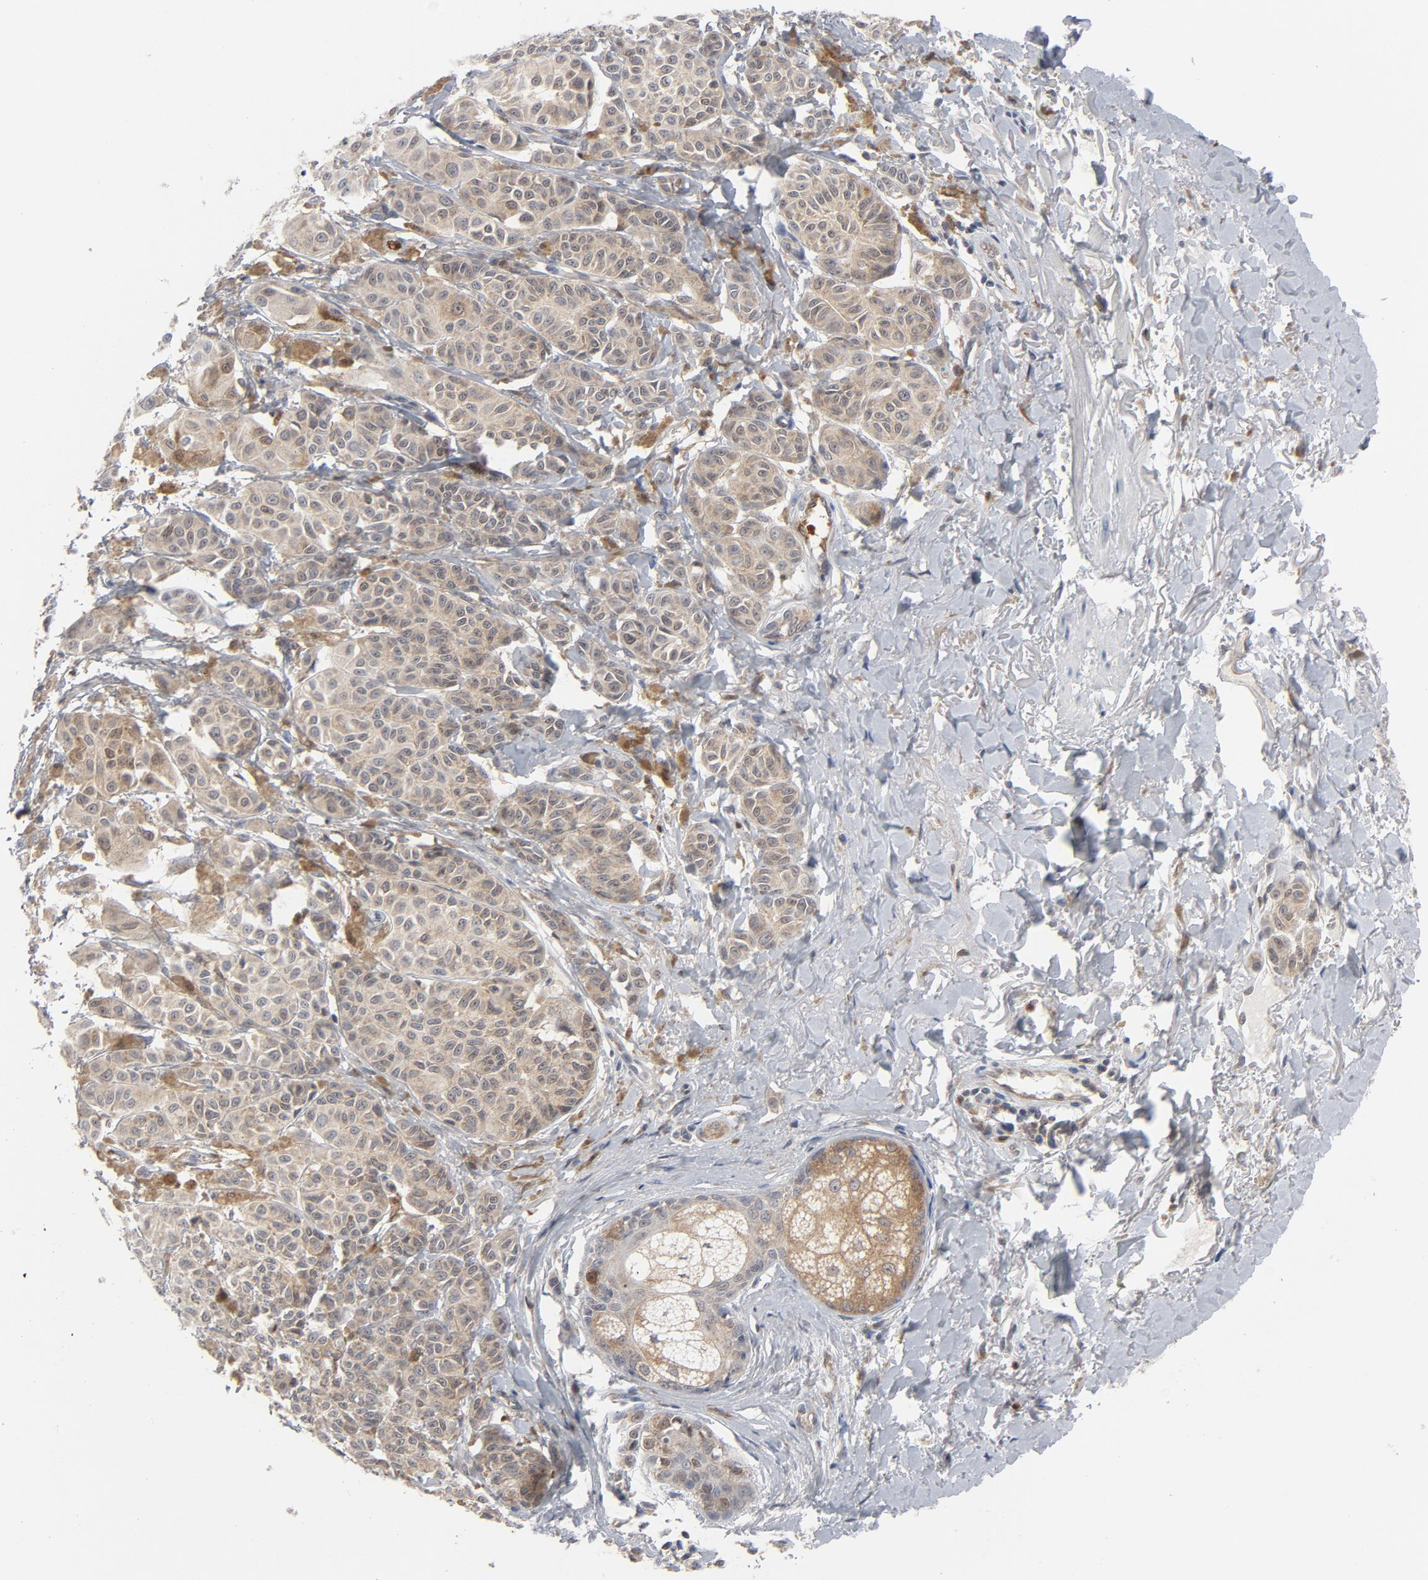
{"staining": {"intensity": "weak", "quantity": ">75%", "location": "cytoplasmic/membranous"}, "tissue": "melanoma", "cell_type": "Tumor cells", "image_type": "cancer", "snomed": [{"axis": "morphology", "description": "Malignant melanoma, NOS"}, {"axis": "topography", "description": "Skin"}], "caption": "Immunohistochemistry (IHC) (DAB (3,3'-diaminobenzidine)) staining of human melanoma demonstrates weak cytoplasmic/membranous protein staining in about >75% of tumor cells.", "gene": "PRDX1", "patient": {"sex": "male", "age": 76}}